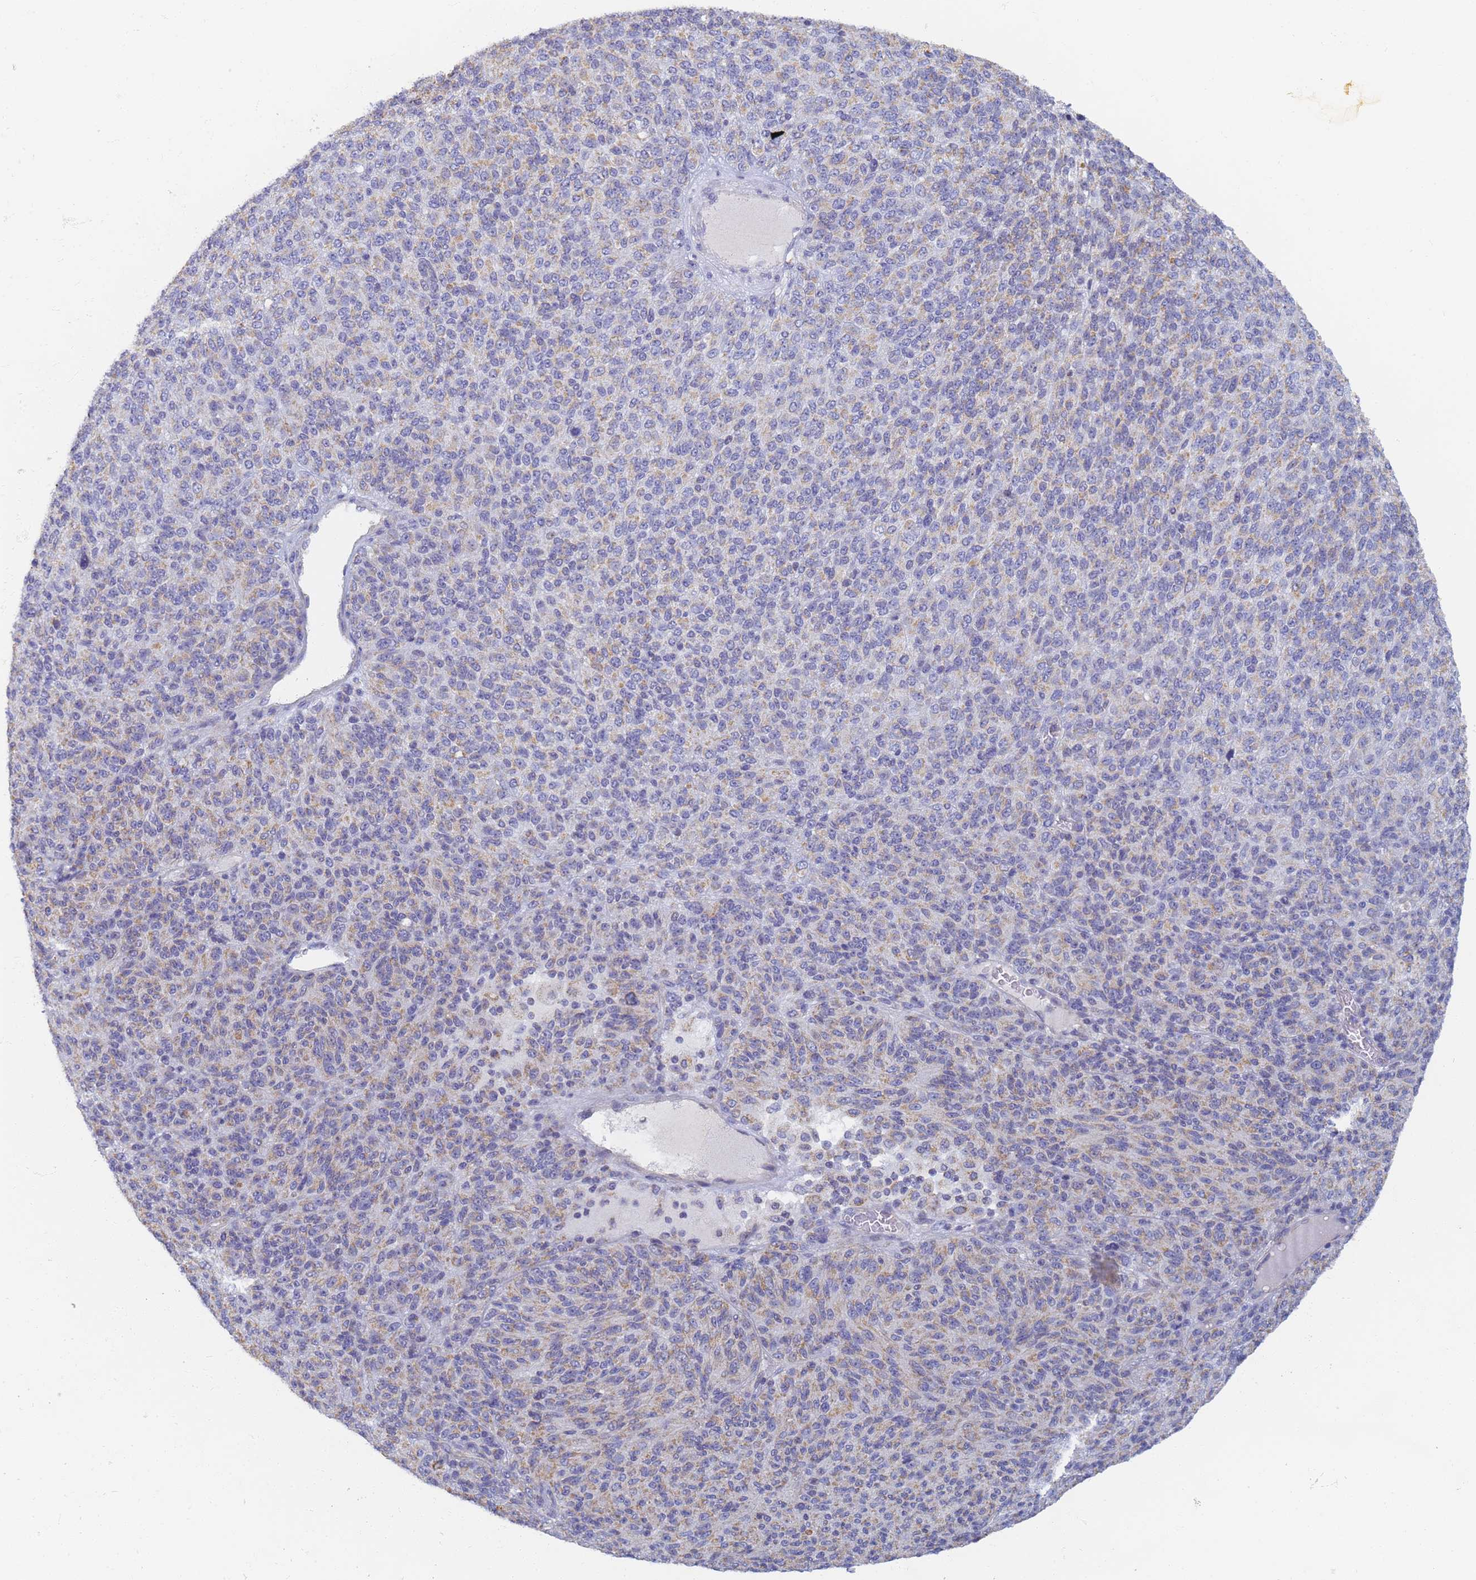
{"staining": {"intensity": "moderate", "quantity": "25%-75%", "location": "cytoplasmic/membranous"}, "tissue": "melanoma", "cell_type": "Tumor cells", "image_type": "cancer", "snomed": [{"axis": "morphology", "description": "Malignant melanoma, Metastatic site"}, {"axis": "topography", "description": "Brain"}], "caption": "Immunohistochemical staining of malignant melanoma (metastatic site) reveals medium levels of moderate cytoplasmic/membranous expression in about 25%-75% of tumor cells. Using DAB (brown) and hematoxylin (blue) stains, captured at high magnification using brightfield microscopy.", "gene": "UTP23", "patient": {"sex": "female", "age": 56}}